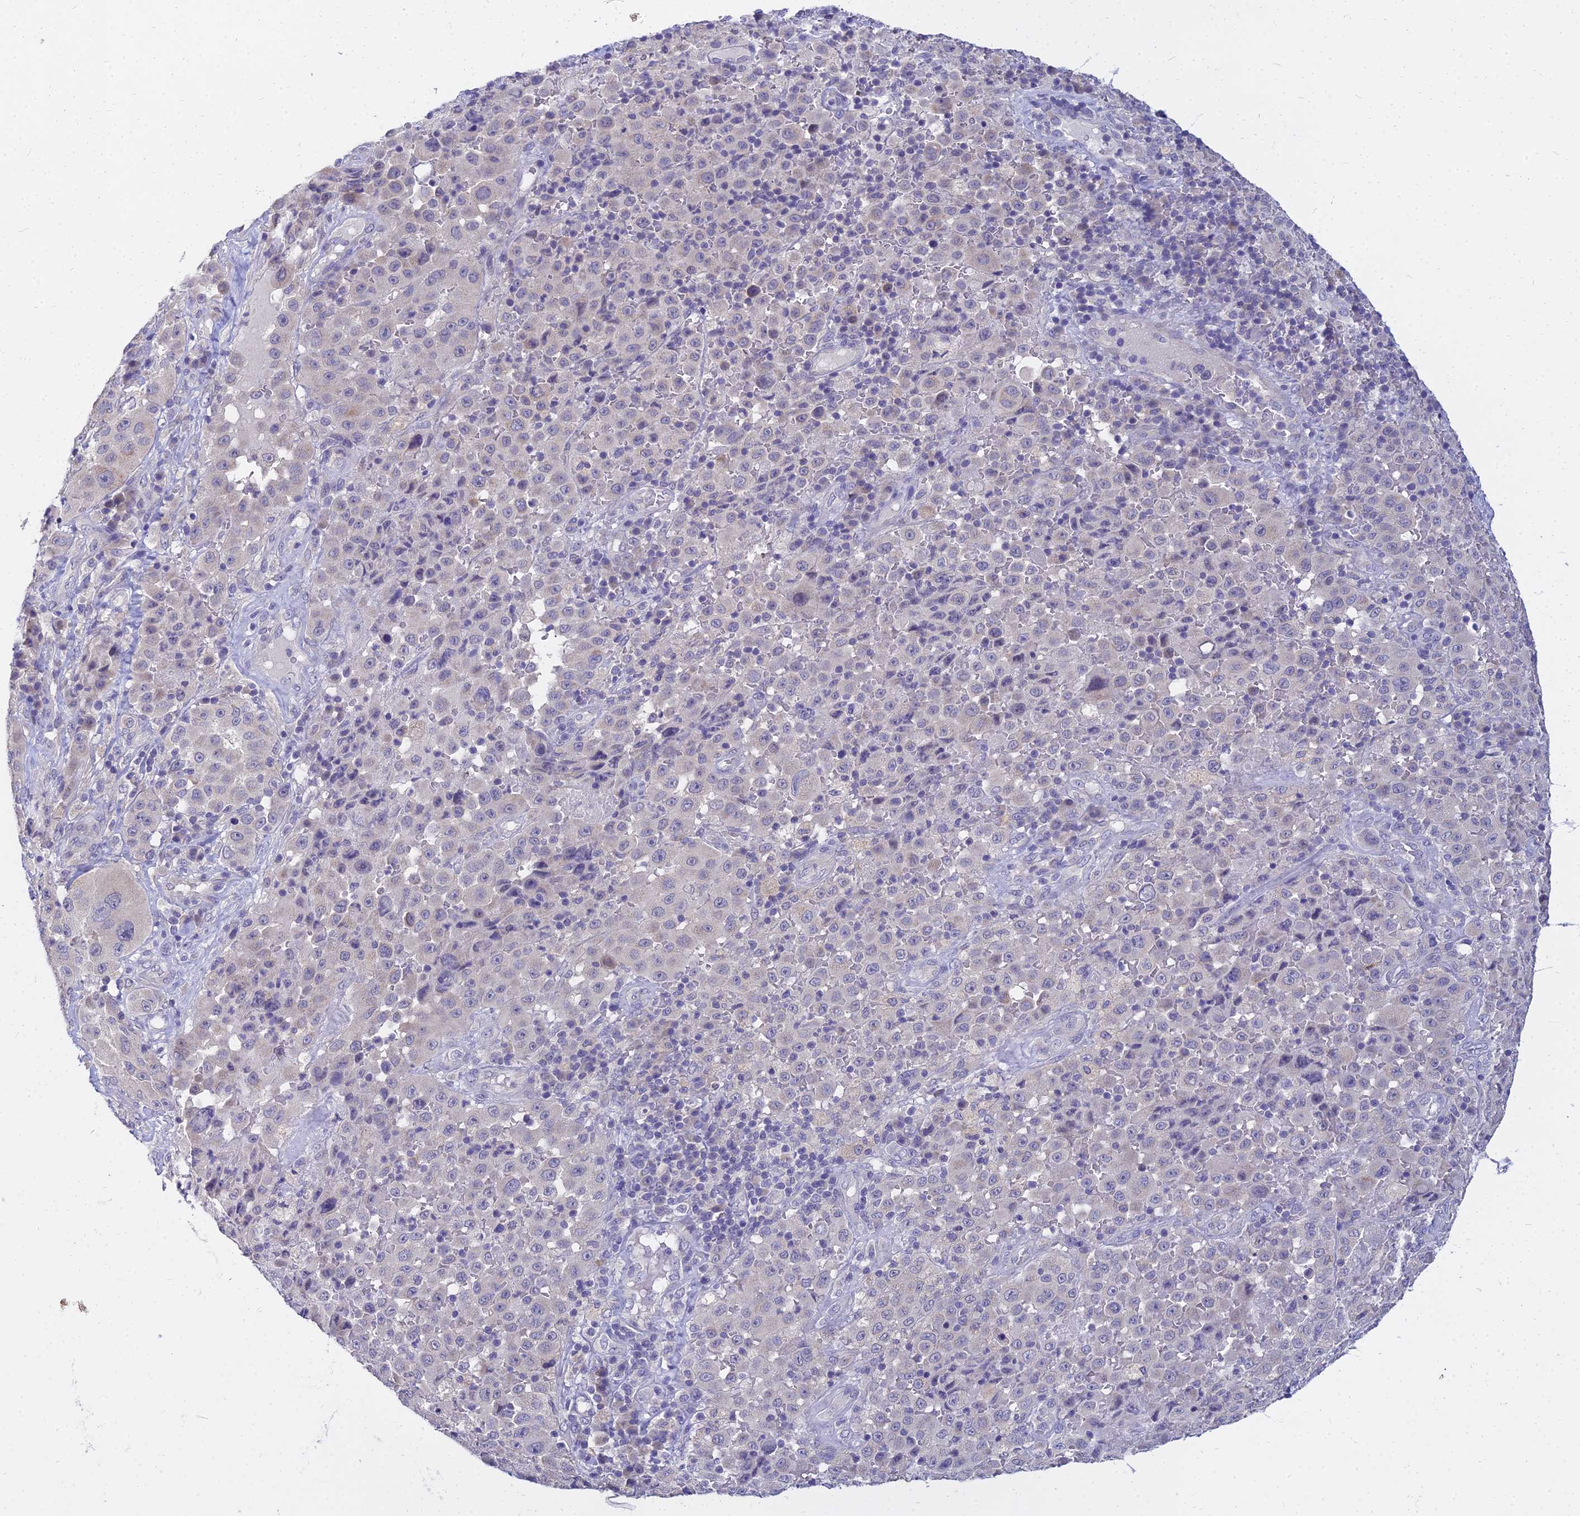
{"staining": {"intensity": "negative", "quantity": "none", "location": "none"}, "tissue": "melanoma", "cell_type": "Tumor cells", "image_type": "cancer", "snomed": [{"axis": "morphology", "description": "Malignant melanoma, Metastatic site"}, {"axis": "topography", "description": "Lymph node"}], "caption": "This is a photomicrograph of immunohistochemistry staining of malignant melanoma (metastatic site), which shows no expression in tumor cells.", "gene": "NPY", "patient": {"sex": "male", "age": 62}}